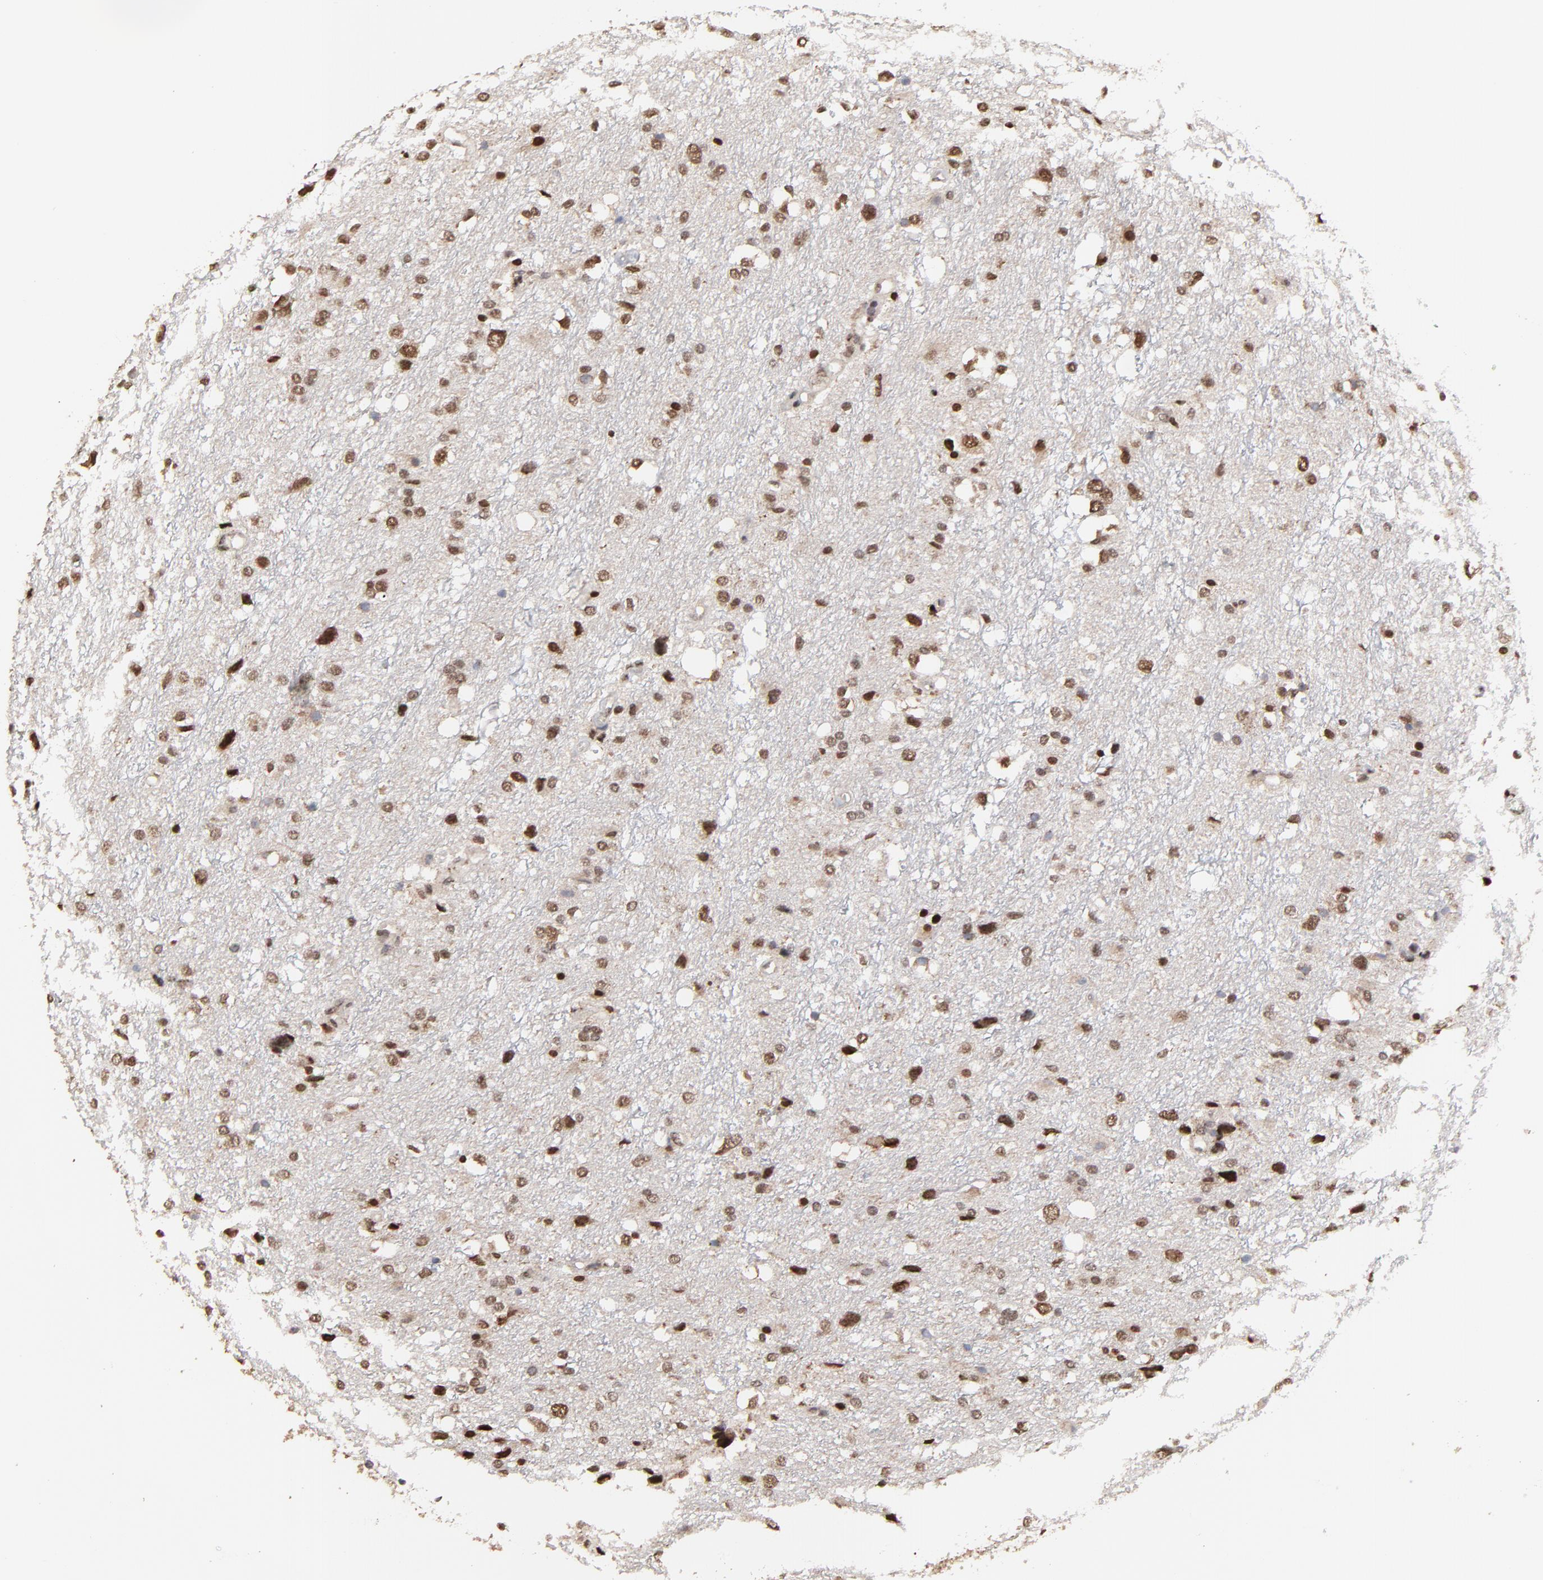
{"staining": {"intensity": "strong", "quantity": "25%-75%", "location": "cytoplasmic/membranous,nuclear"}, "tissue": "glioma", "cell_type": "Tumor cells", "image_type": "cancer", "snomed": [{"axis": "morphology", "description": "Glioma, malignant, High grade"}, {"axis": "topography", "description": "Brain"}], "caption": "DAB immunohistochemical staining of glioma displays strong cytoplasmic/membranous and nuclear protein positivity in about 25%-75% of tumor cells. The protein is shown in brown color, while the nuclei are stained blue.", "gene": "CHM", "patient": {"sex": "female", "age": 59}}